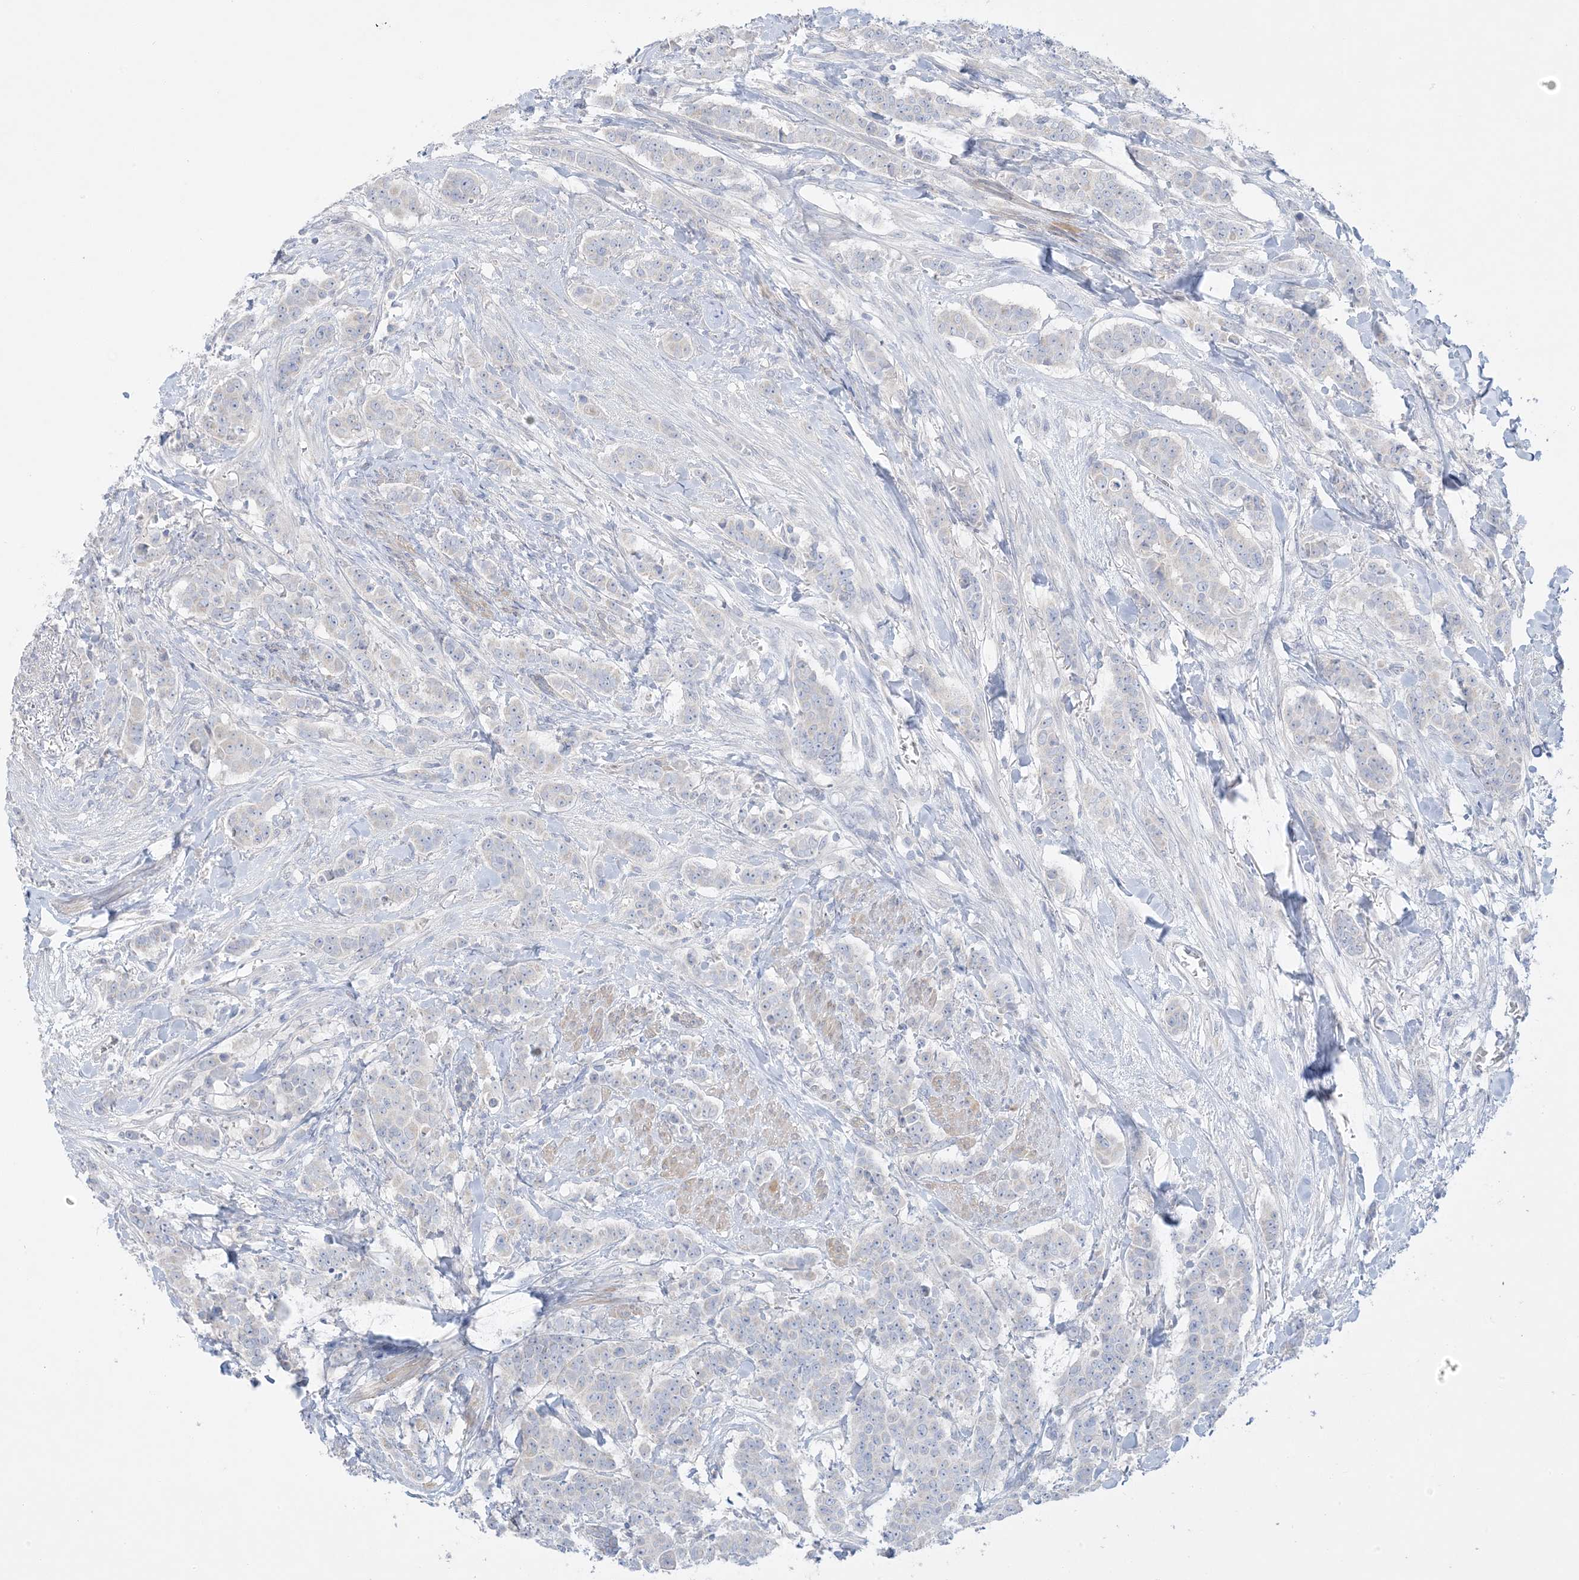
{"staining": {"intensity": "negative", "quantity": "none", "location": "none"}, "tissue": "breast cancer", "cell_type": "Tumor cells", "image_type": "cancer", "snomed": [{"axis": "morphology", "description": "Duct carcinoma"}, {"axis": "topography", "description": "Breast"}], "caption": "Immunohistochemistry micrograph of neoplastic tissue: breast invasive ductal carcinoma stained with DAB reveals no significant protein expression in tumor cells.", "gene": "FAM184A", "patient": {"sex": "female", "age": 40}}